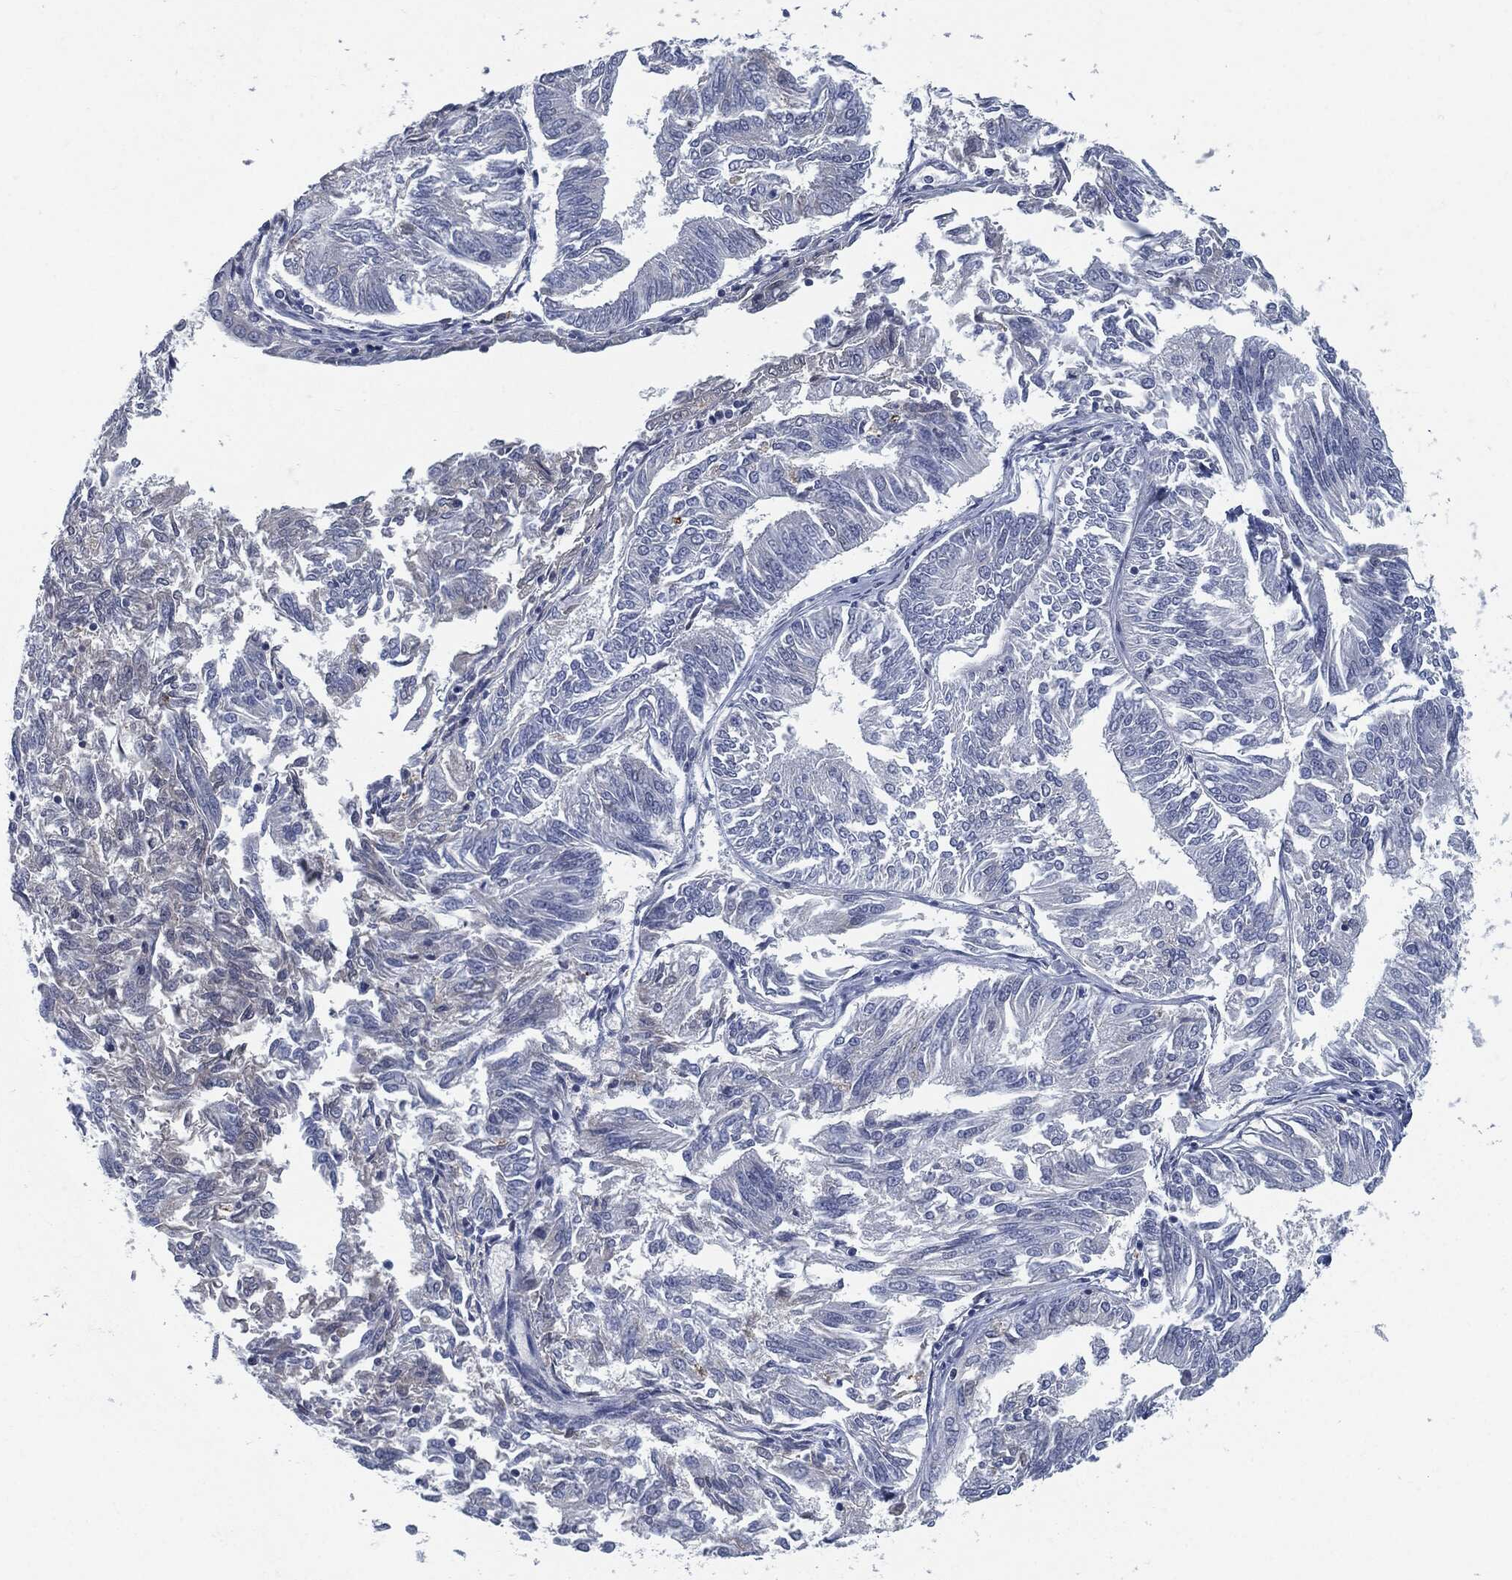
{"staining": {"intensity": "negative", "quantity": "none", "location": "none"}, "tissue": "endometrial cancer", "cell_type": "Tumor cells", "image_type": "cancer", "snomed": [{"axis": "morphology", "description": "Adenocarcinoma, NOS"}, {"axis": "topography", "description": "Endometrium"}], "caption": "IHC image of neoplastic tissue: human endometrial cancer (adenocarcinoma) stained with DAB demonstrates no significant protein positivity in tumor cells. (Stains: DAB immunohistochemistry with hematoxylin counter stain, Microscopy: brightfield microscopy at high magnification).", "gene": "MST1", "patient": {"sex": "female", "age": 58}}